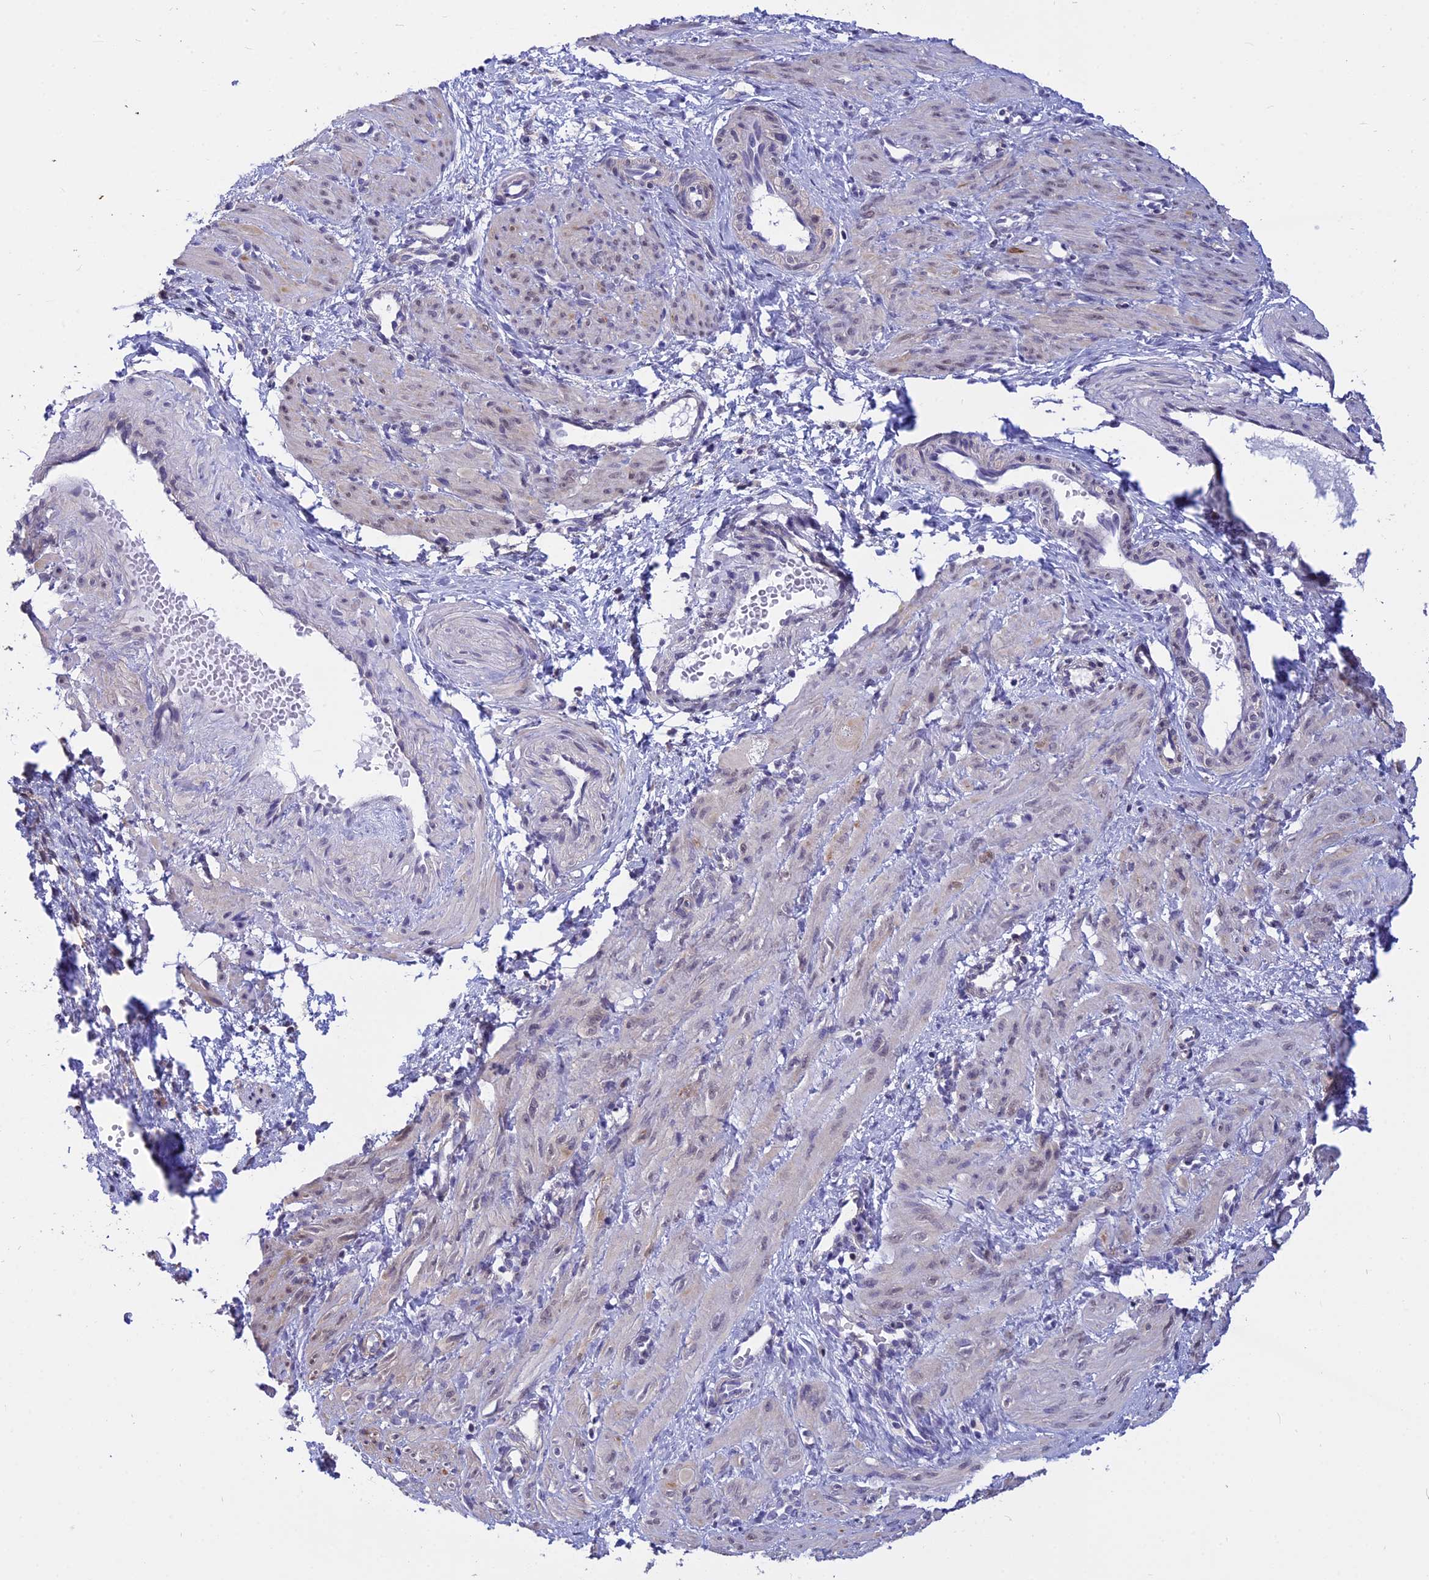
{"staining": {"intensity": "weak", "quantity": "25%-75%", "location": "cytoplasmic/membranous"}, "tissue": "smooth muscle", "cell_type": "Smooth muscle cells", "image_type": "normal", "snomed": [{"axis": "morphology", "description": "Normal tissue, NOS"}, {"axis": "topography", "description": "Endometrium"}], "caption": "Immunohistochemistry of benign smooth muscle exhibits low levels of weak cytoplasmic/membranous positivity in about 25%-75% of smooth muscle cells.", "gene": "STUB1", "patient": {"sex": "female", "age": 33}}